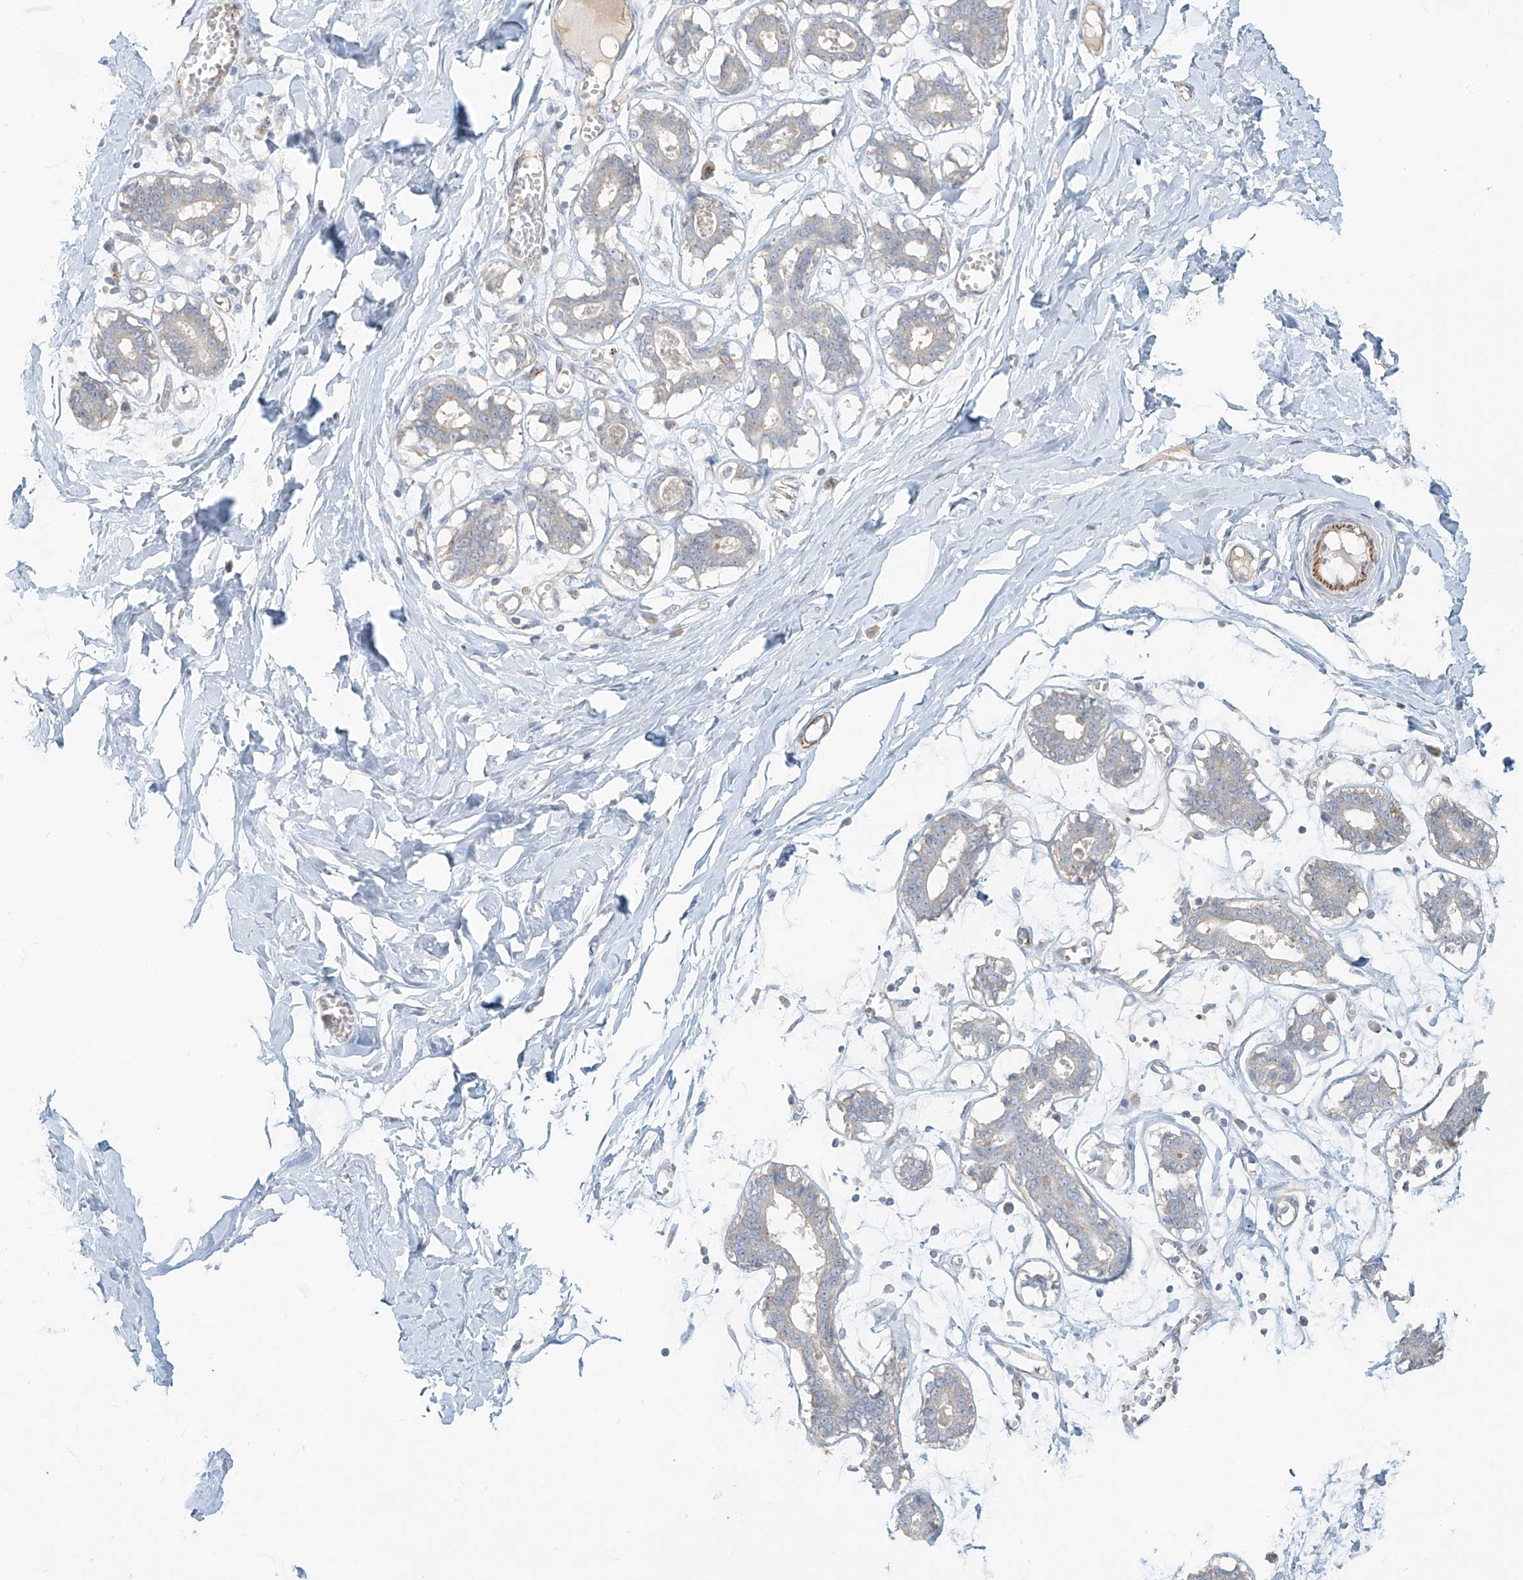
{"staining": {"intensity": "negative", "quantity": "none", "location": "none"}, "tissue": "breast", "cell_type": "Adipocytes", "image_type": "normal", "snomed": [{"axis": "morphology", "description": "Normal tissue, NOS"}, {"axis": "topography", "description": "Breast"}], "caption": "IHC of benign breast displays no staining in adipocytes.", "gene": "C2orf42", "patient": {"sex": "female", "age": 27}}